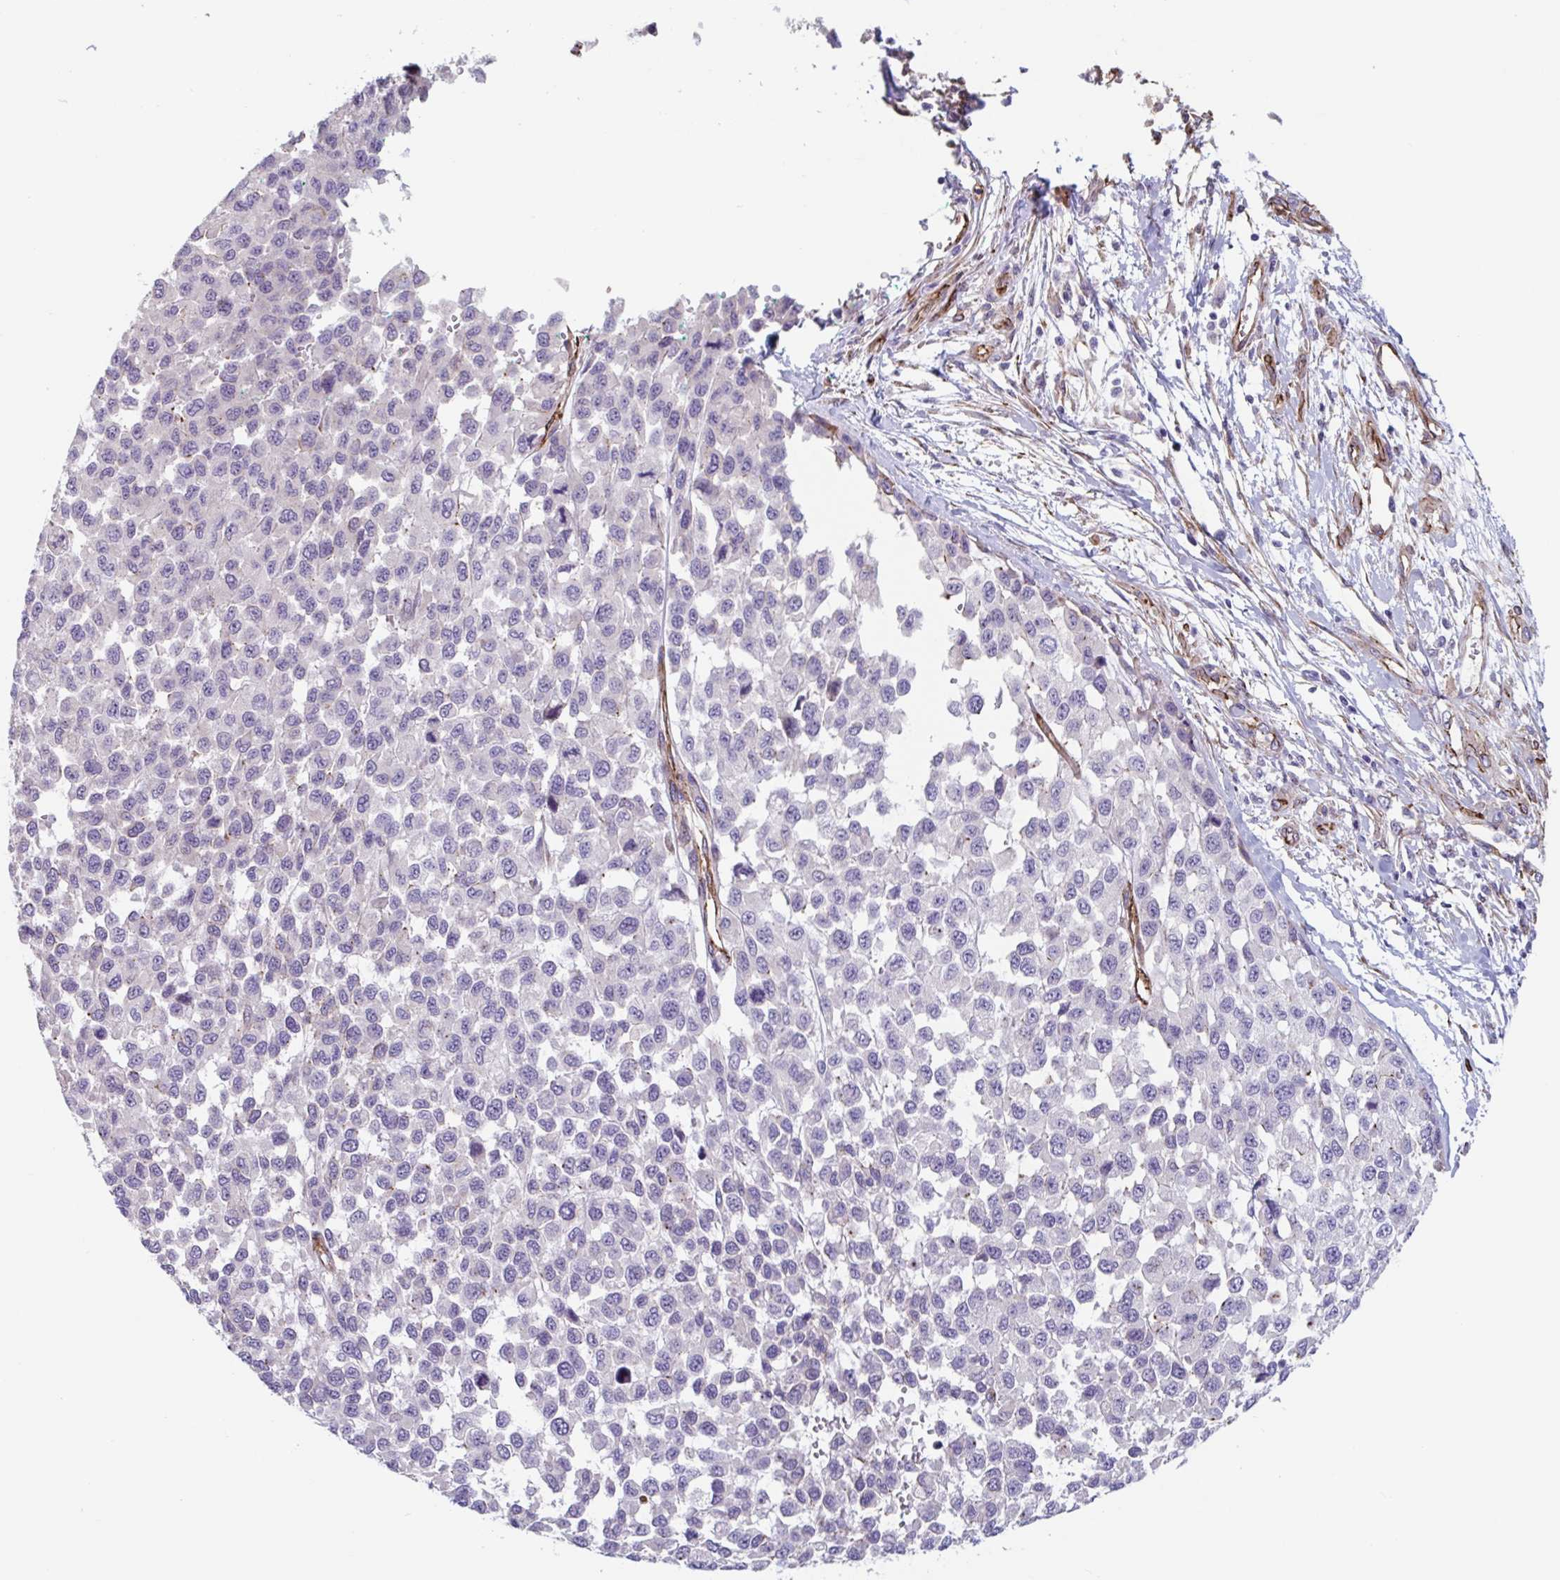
{"staining": {"intensity": "negative", "quantity": "none", "location": "none"}, "tissue": "melanoma", "cell_type": "Tumor cells", "image_type": "cancer", "snomed": [{"axis": "morphology", "description": "Malignant melanoma, NOS"}, {"axis": "topography", "description": "Skin"}], "caption": "Immunohistochemical staining of human melanoma shows no significant positivity in tumor cells.", "gene": "CITED4", "patient": {"sex": "male", "age": 62}}